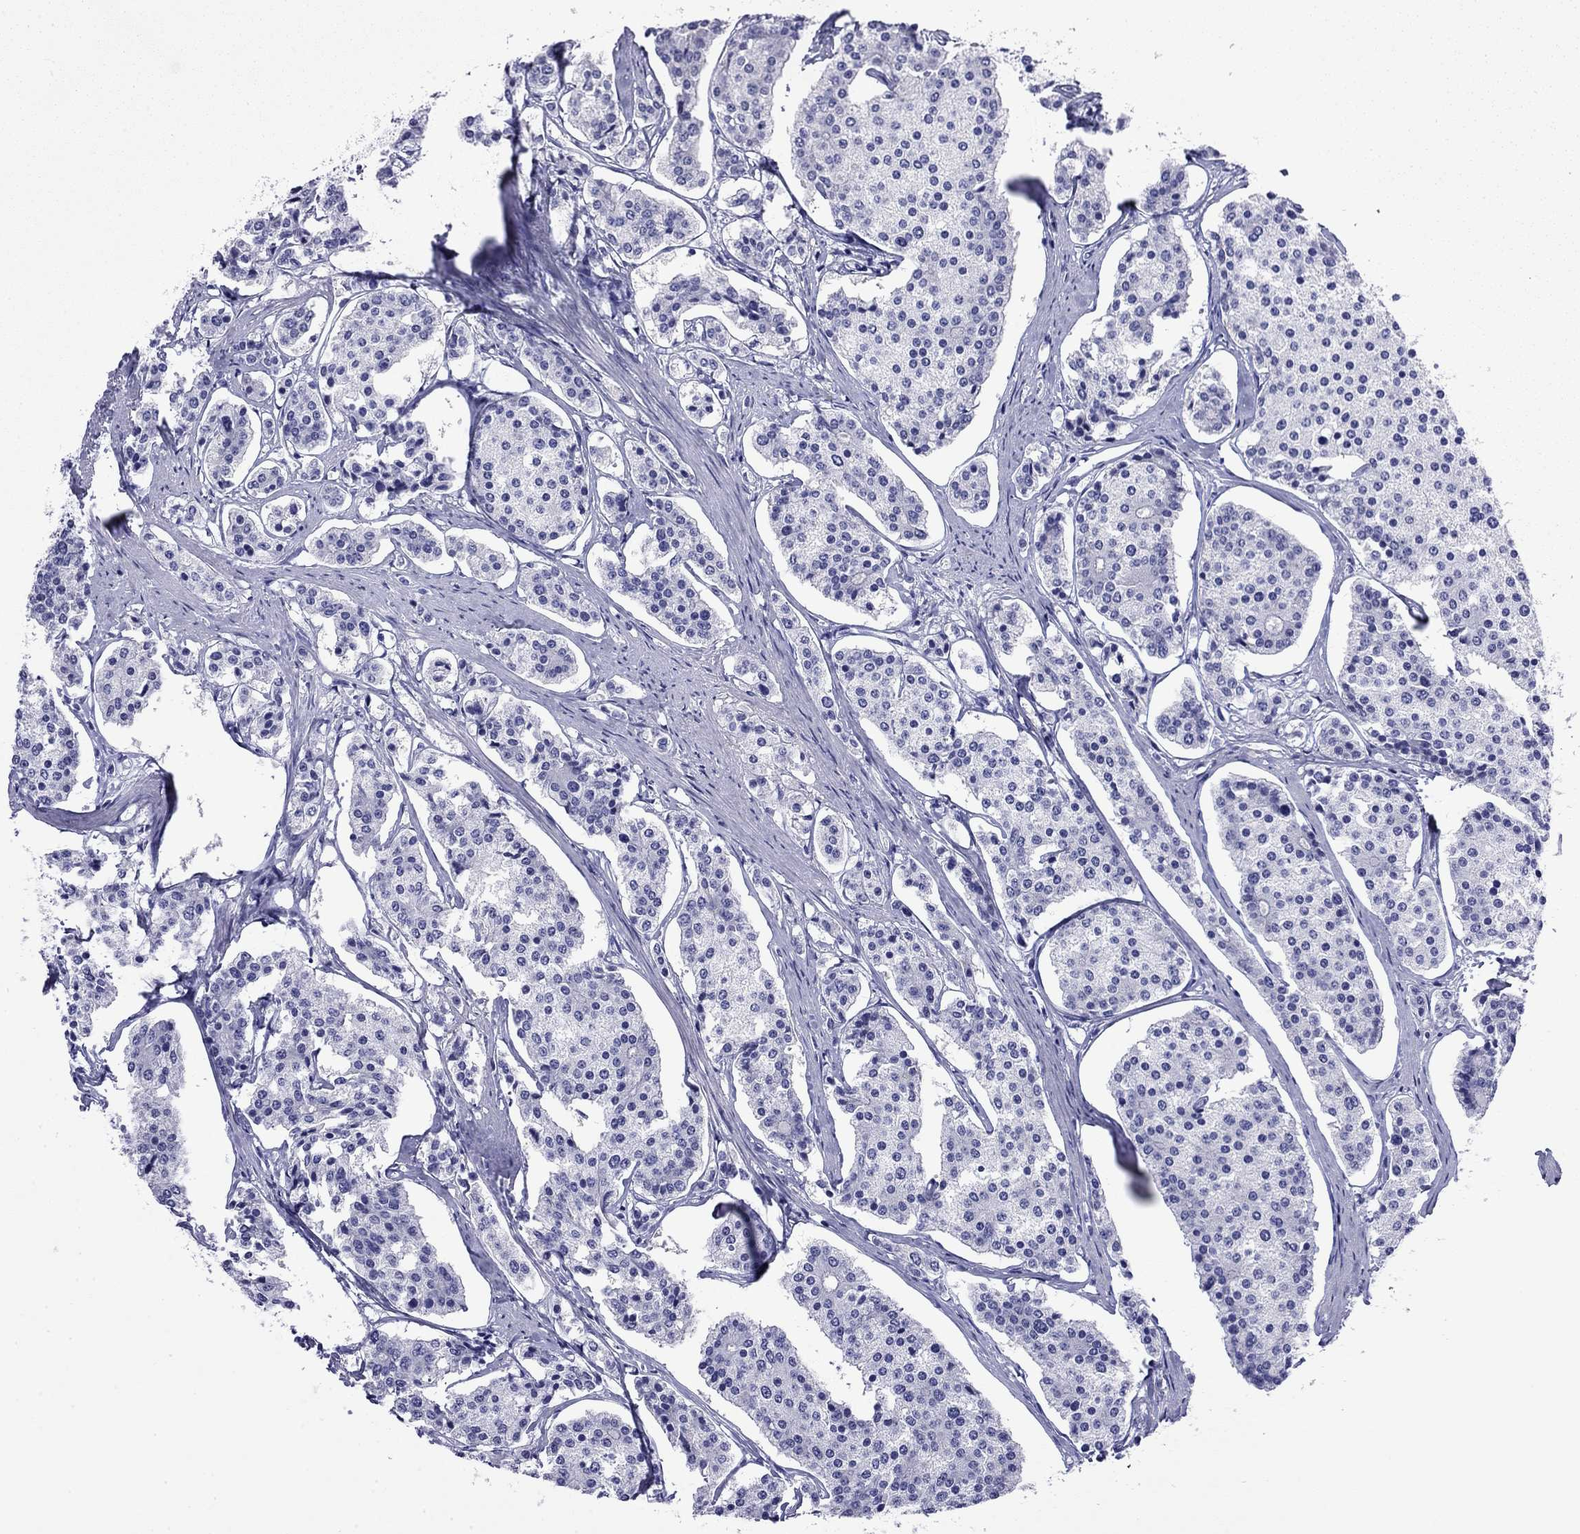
{"staining": {"intensity": "negative", "quantity": "none", "location": "none"}, "tissue": "carcinoid", "cell_type": "Tumor cells", "image_type": "cancer", "snomed": [{"axis": "morphology", "description": "Carcinoid, malignant, NOS"}, {"axis": "topography", "description": "Small intestine"}], "caption": "This is a photomicrograph of immunohistochemistry (IHC) staining of carcinoid, which shows no positivity in tumor cells.", "gene": "FIGLA", "patient": {"sex": "female", "age": 65}}